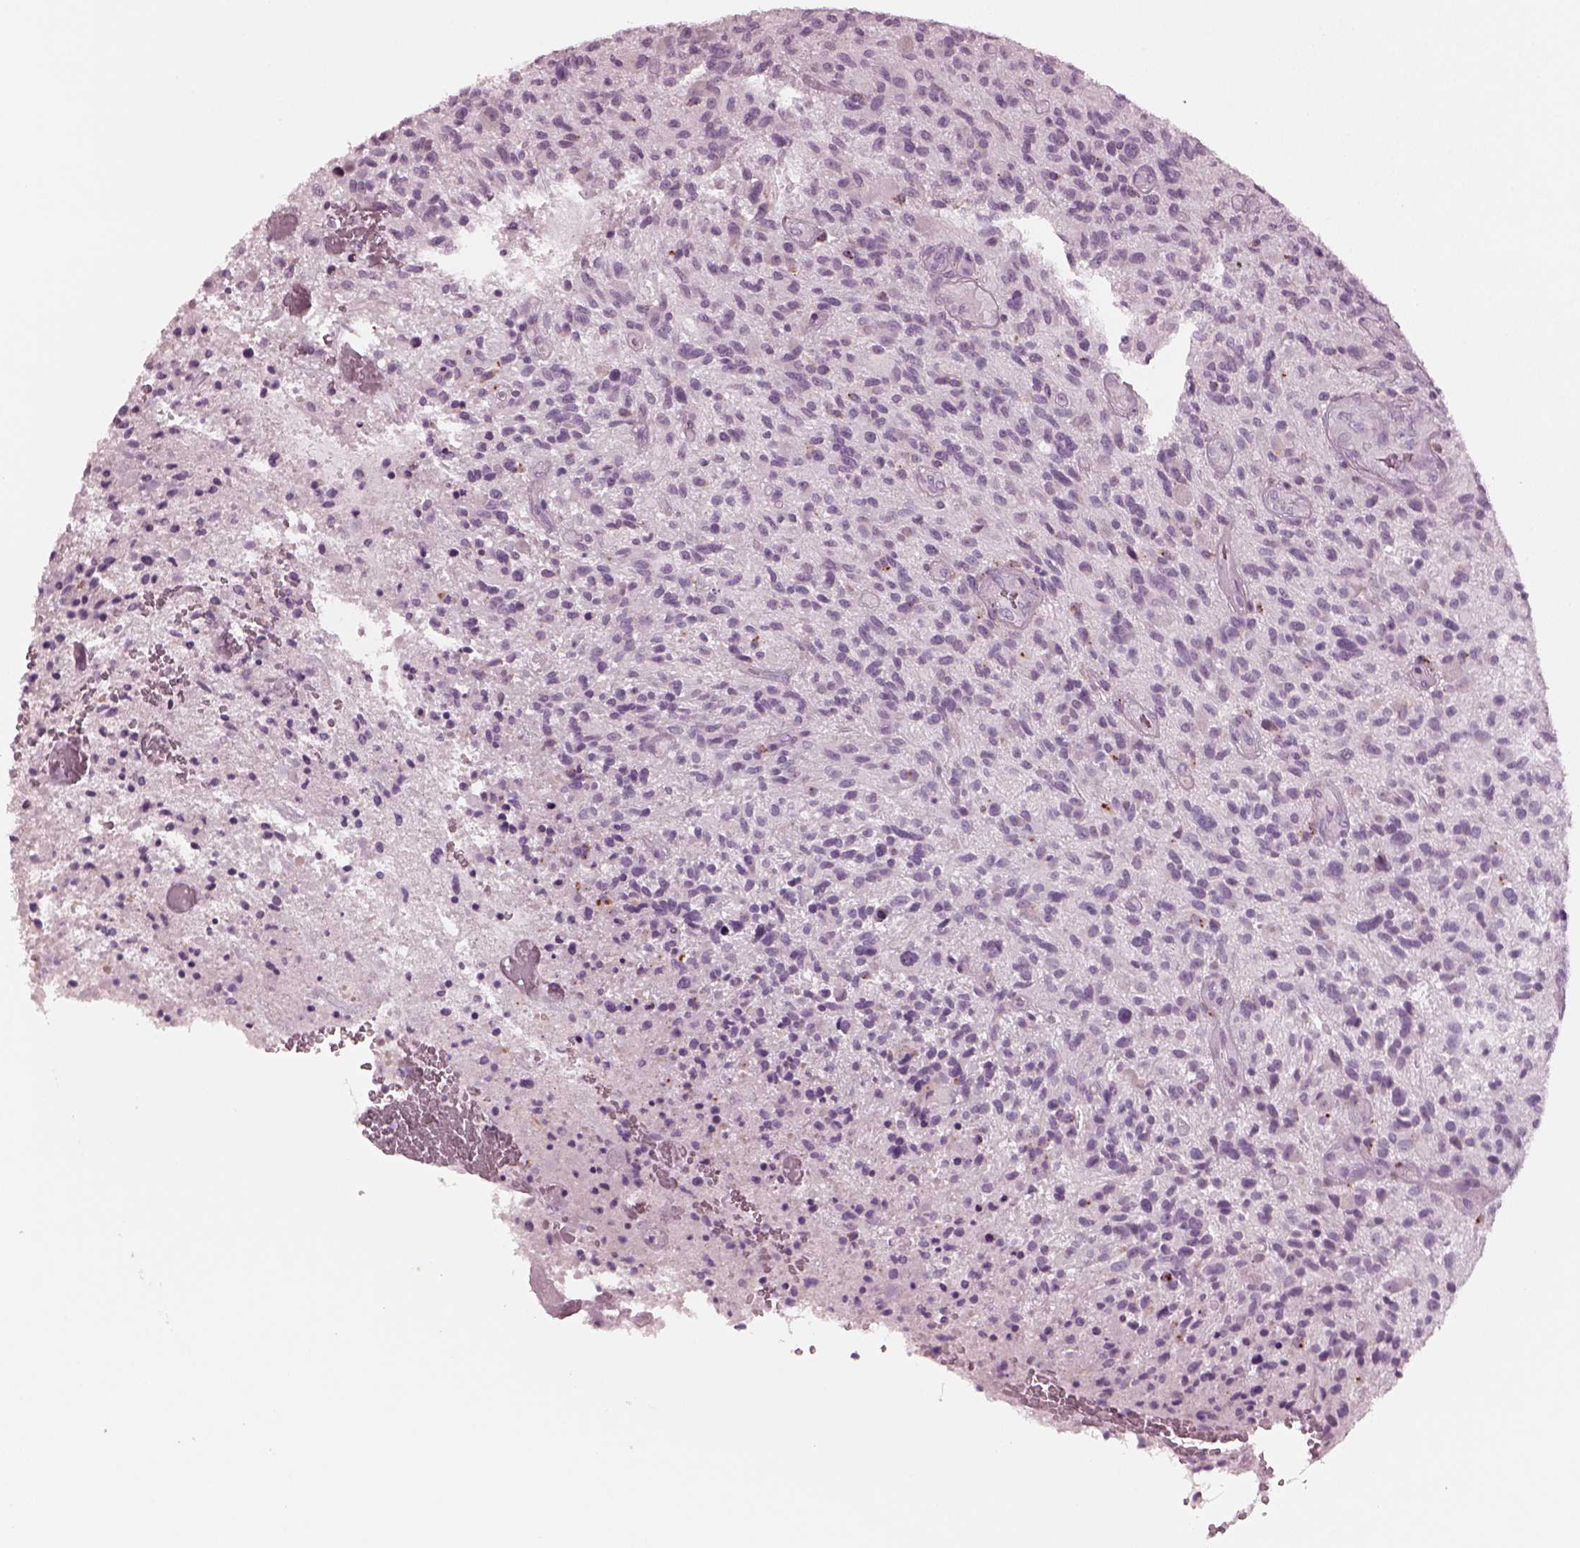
{"staining": {"intensity": "negative", "quantity": "none", "location": "none"}, "tissue": "glioma", "cell_type": "Tumor cells", "image_type": "cancer", "snomed": [{"axis": "morphology", "description": "Glioma, malignant, High grade"}, {"axis": "topography", "description": "Brain"}], "caption": "High magnification brightfield microscopy of glioma stained with DAB (3,3'-diaminobenzidine) (brown) and counterstained with hematoxylin (blue): tumor cells show no significant positivity. (Stains: DAB (3,3'-diaminobenzidine) IHC with hematoxylin counter stain, Microscopy: brightfield microscopy at high magnification).", "gene": "SLAMF8", "patient": {"sex": "male", "age": 47}}